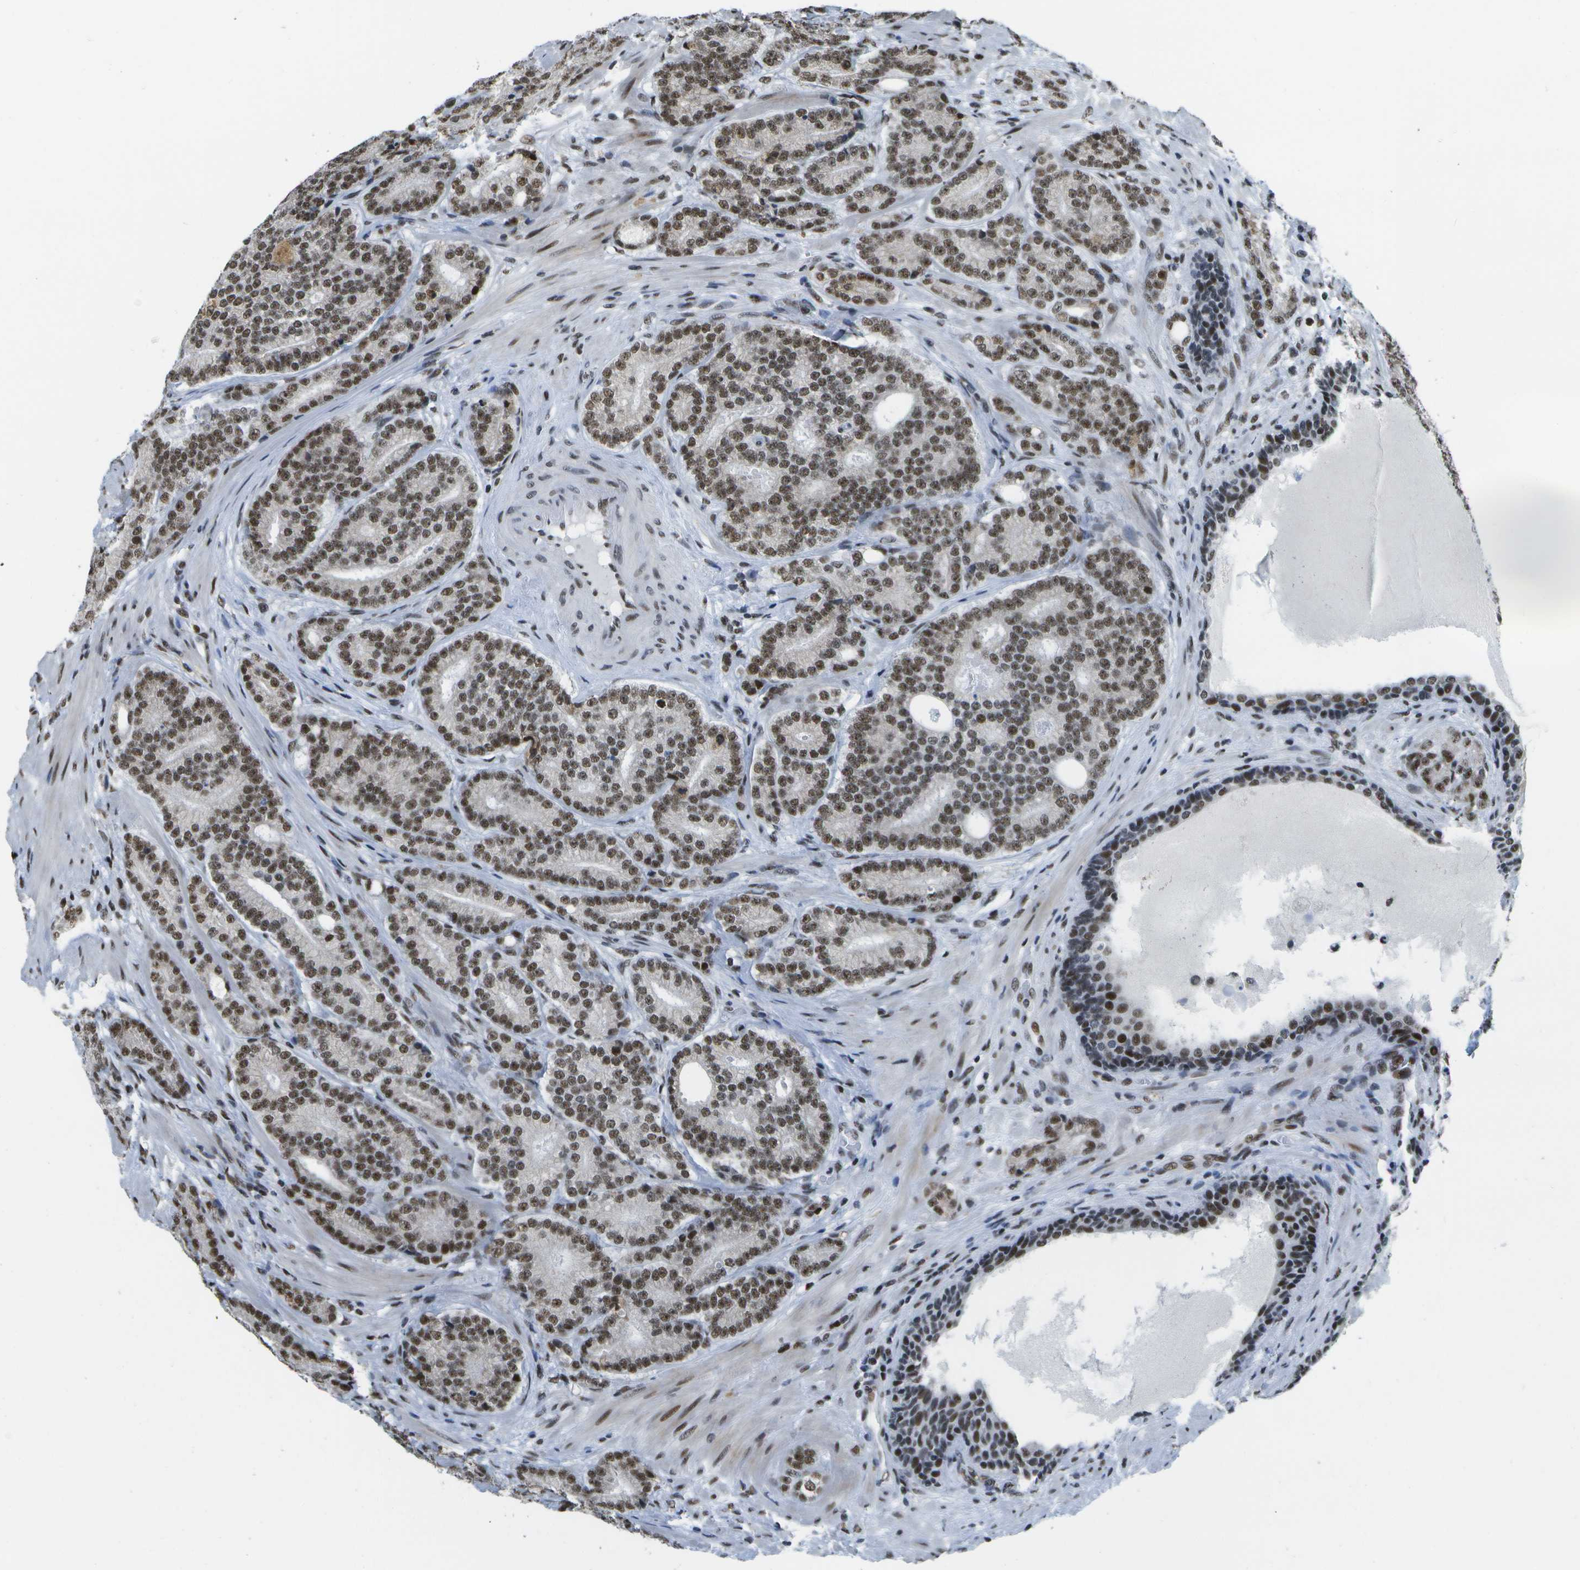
{"staining": {"intensity": "strong", "quantity": ">75%", "location": "nuclear"}, "tissue": "prostate cancer", "cell_type": "Tumor cells", "image_type": "cancer", "snomed": [{"axis": "morphology", "description": "Adenocarcinoma, High grade"}, {"axis": "topography", "description": "Prostate"}], "caption": "An immunohistochemistry (IHC) histopathology image of tumor tissue is shown. Protein staining in brown labels strong nuclear positivity in high-grade adenocarcinoma (prostate) within tumor cells. The staining was performed using DAB (3,3'-diaminobenzidine), with brown indicating positive protein expression. Nuclei are stained blue with hematoxylin.", "gene": "NSRP1", "patient": {"sex": "male", "age": 61}}